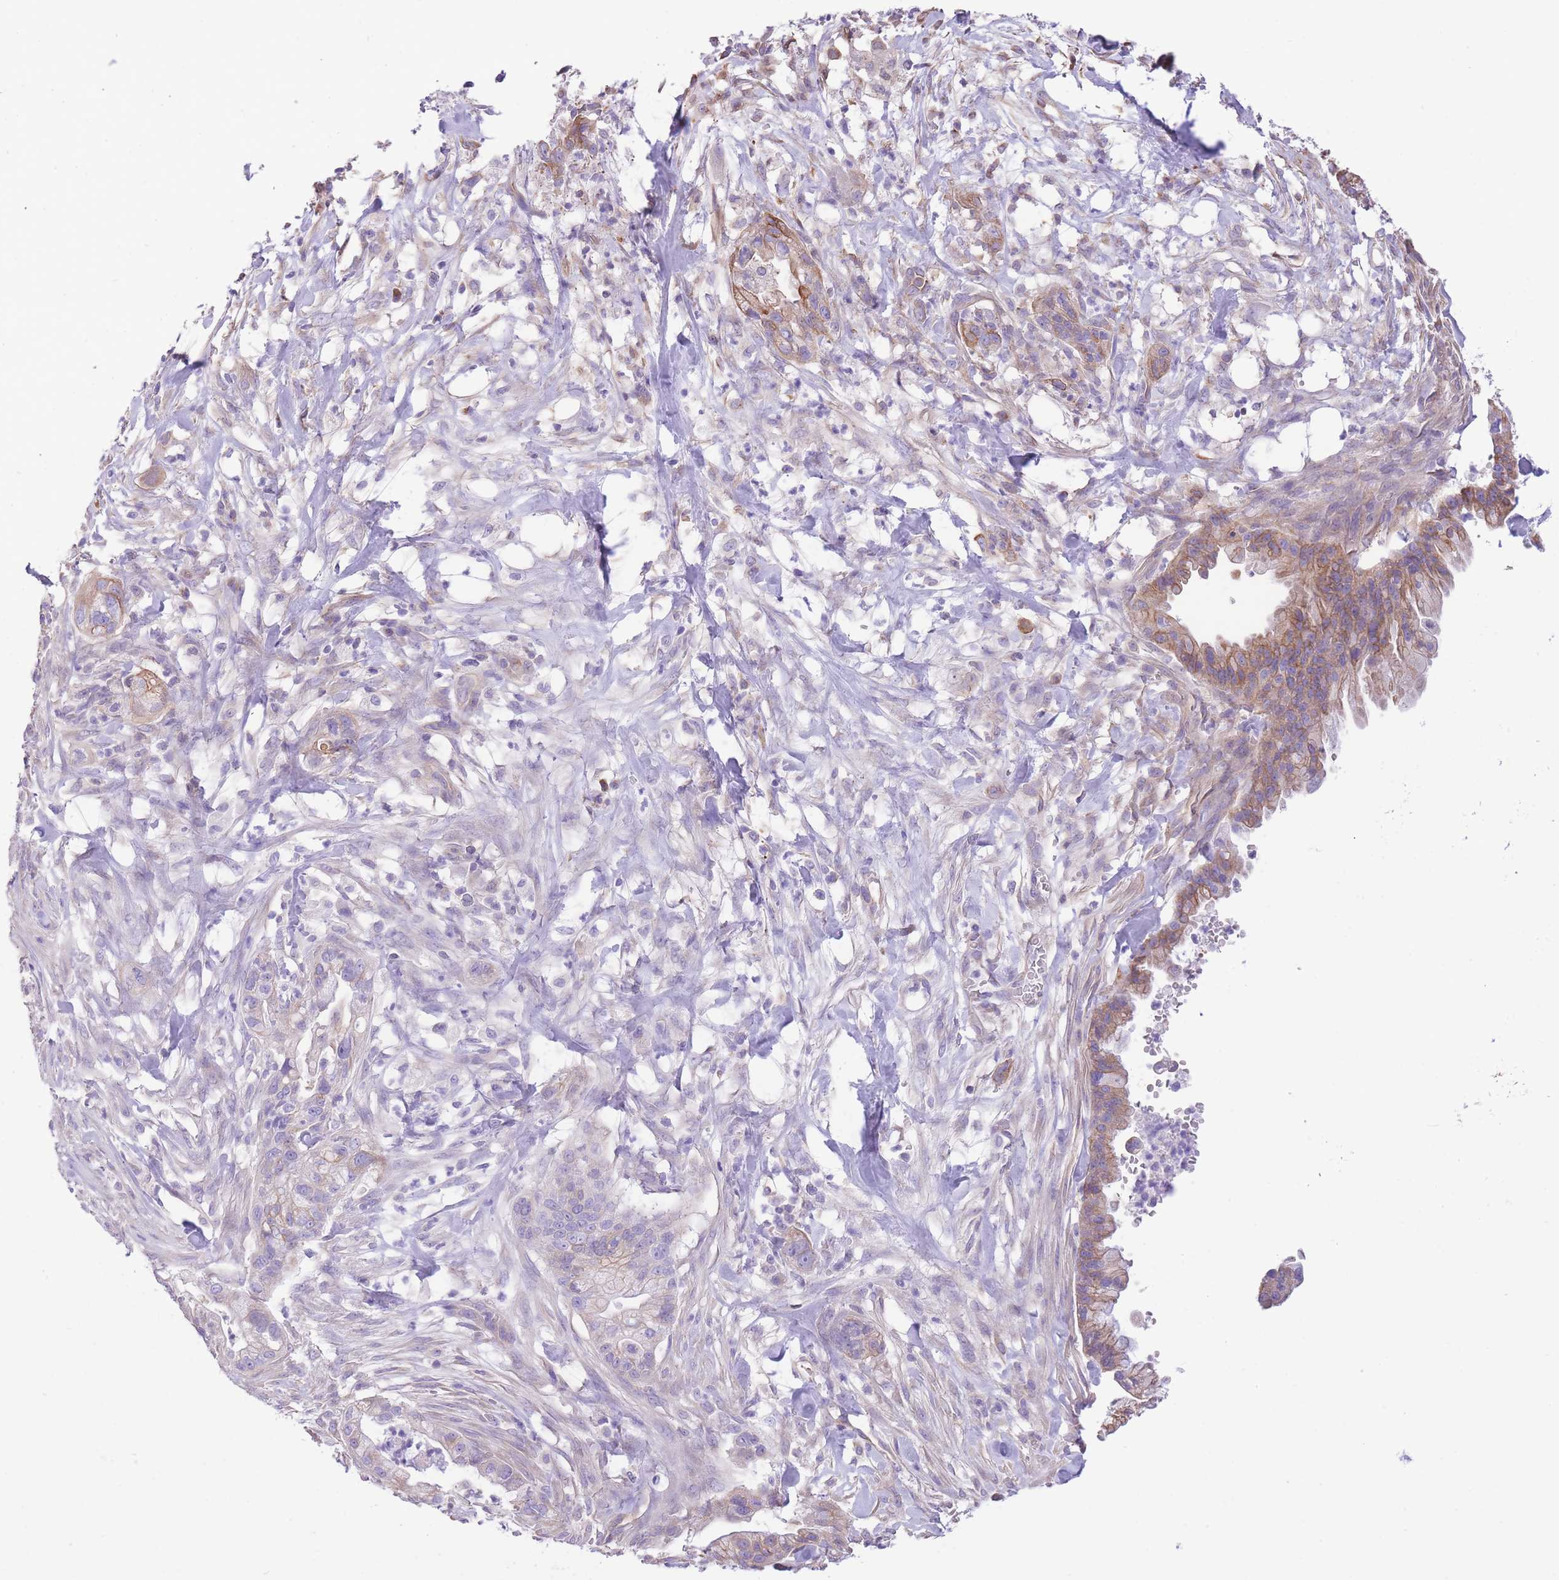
{"staining": {"intensity": "moderate", "quantity": "25%-75%", "location": "cytoplasmic/membranous"}, "tissue": "pancreatic cancer", "cell_type": "Tumor cells", "image_type": "cancer", "snomed": [{"axis": "morphology", "description": "Adenocarcinoma, NOS"}, {"axis": "topography", "description": "Pancreas"}], "caption": "A brown stain shows moderate cytoplasmic/membranous positivity of a protein in human pancreatic cancer (adenocarcinoma) tumor cells. (DAB = brown stain, brightfield microscopy at high magnification).", "gene": "RHOU", "patient": {"sex": "male", "age": 44}}